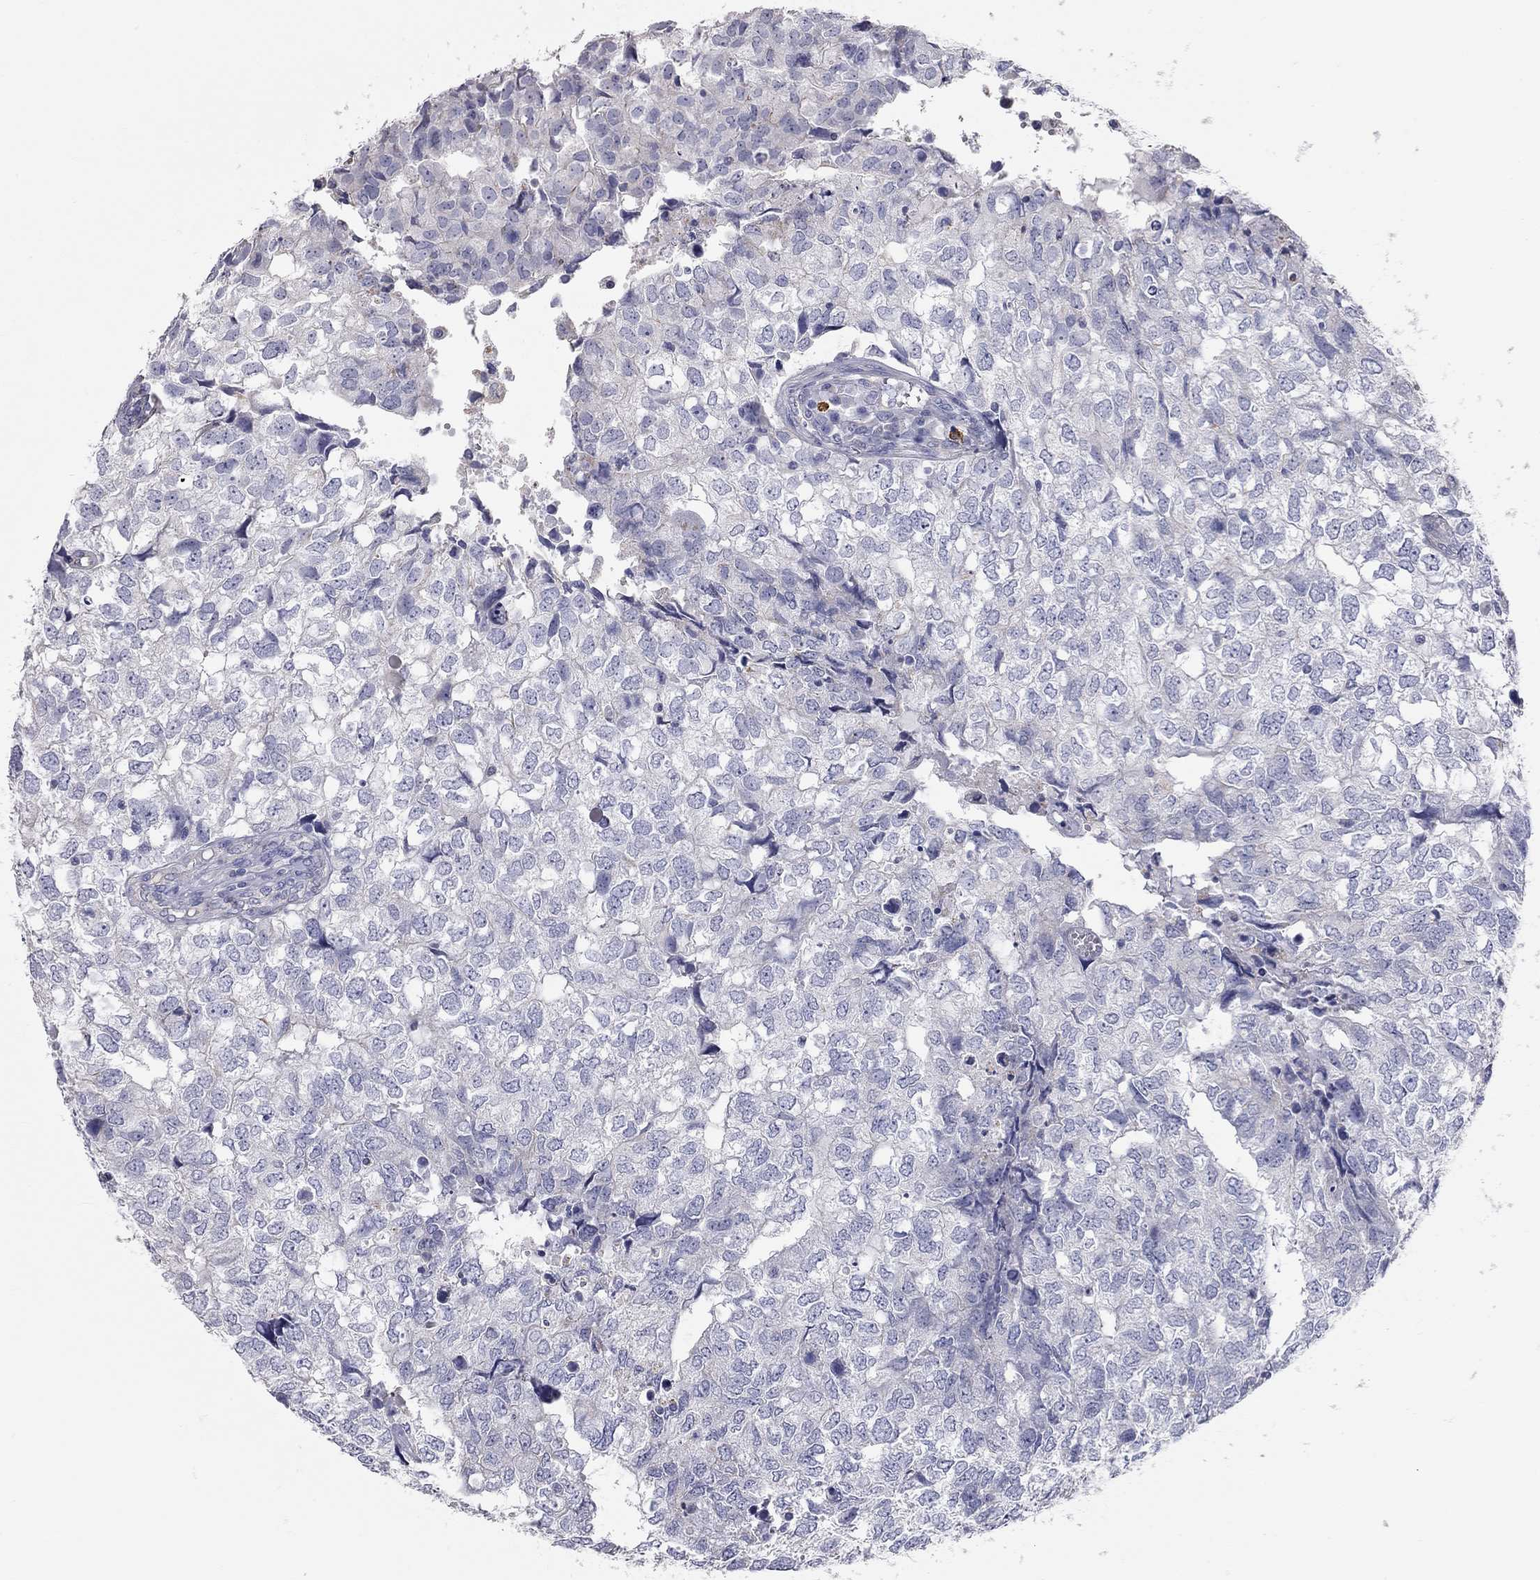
{"staining": {"intensity": "negative", "quantity": "none", "location": "none"}, "tissue": "breast cancer", "cell_type": "Tumor cells", "image_type": "cancer", "snomed": [{"axis": "morphology", "description": "Duct carcinoma"}, {"axis": "topography", "description": "Breast"}], "caption": "A histopathology image of human breast cancer (infiltrating ductal carcinoma) is negative for staining in tumor cells.", "gene": "C10orf90", "patient": {"sex": "female", "age": 30}}